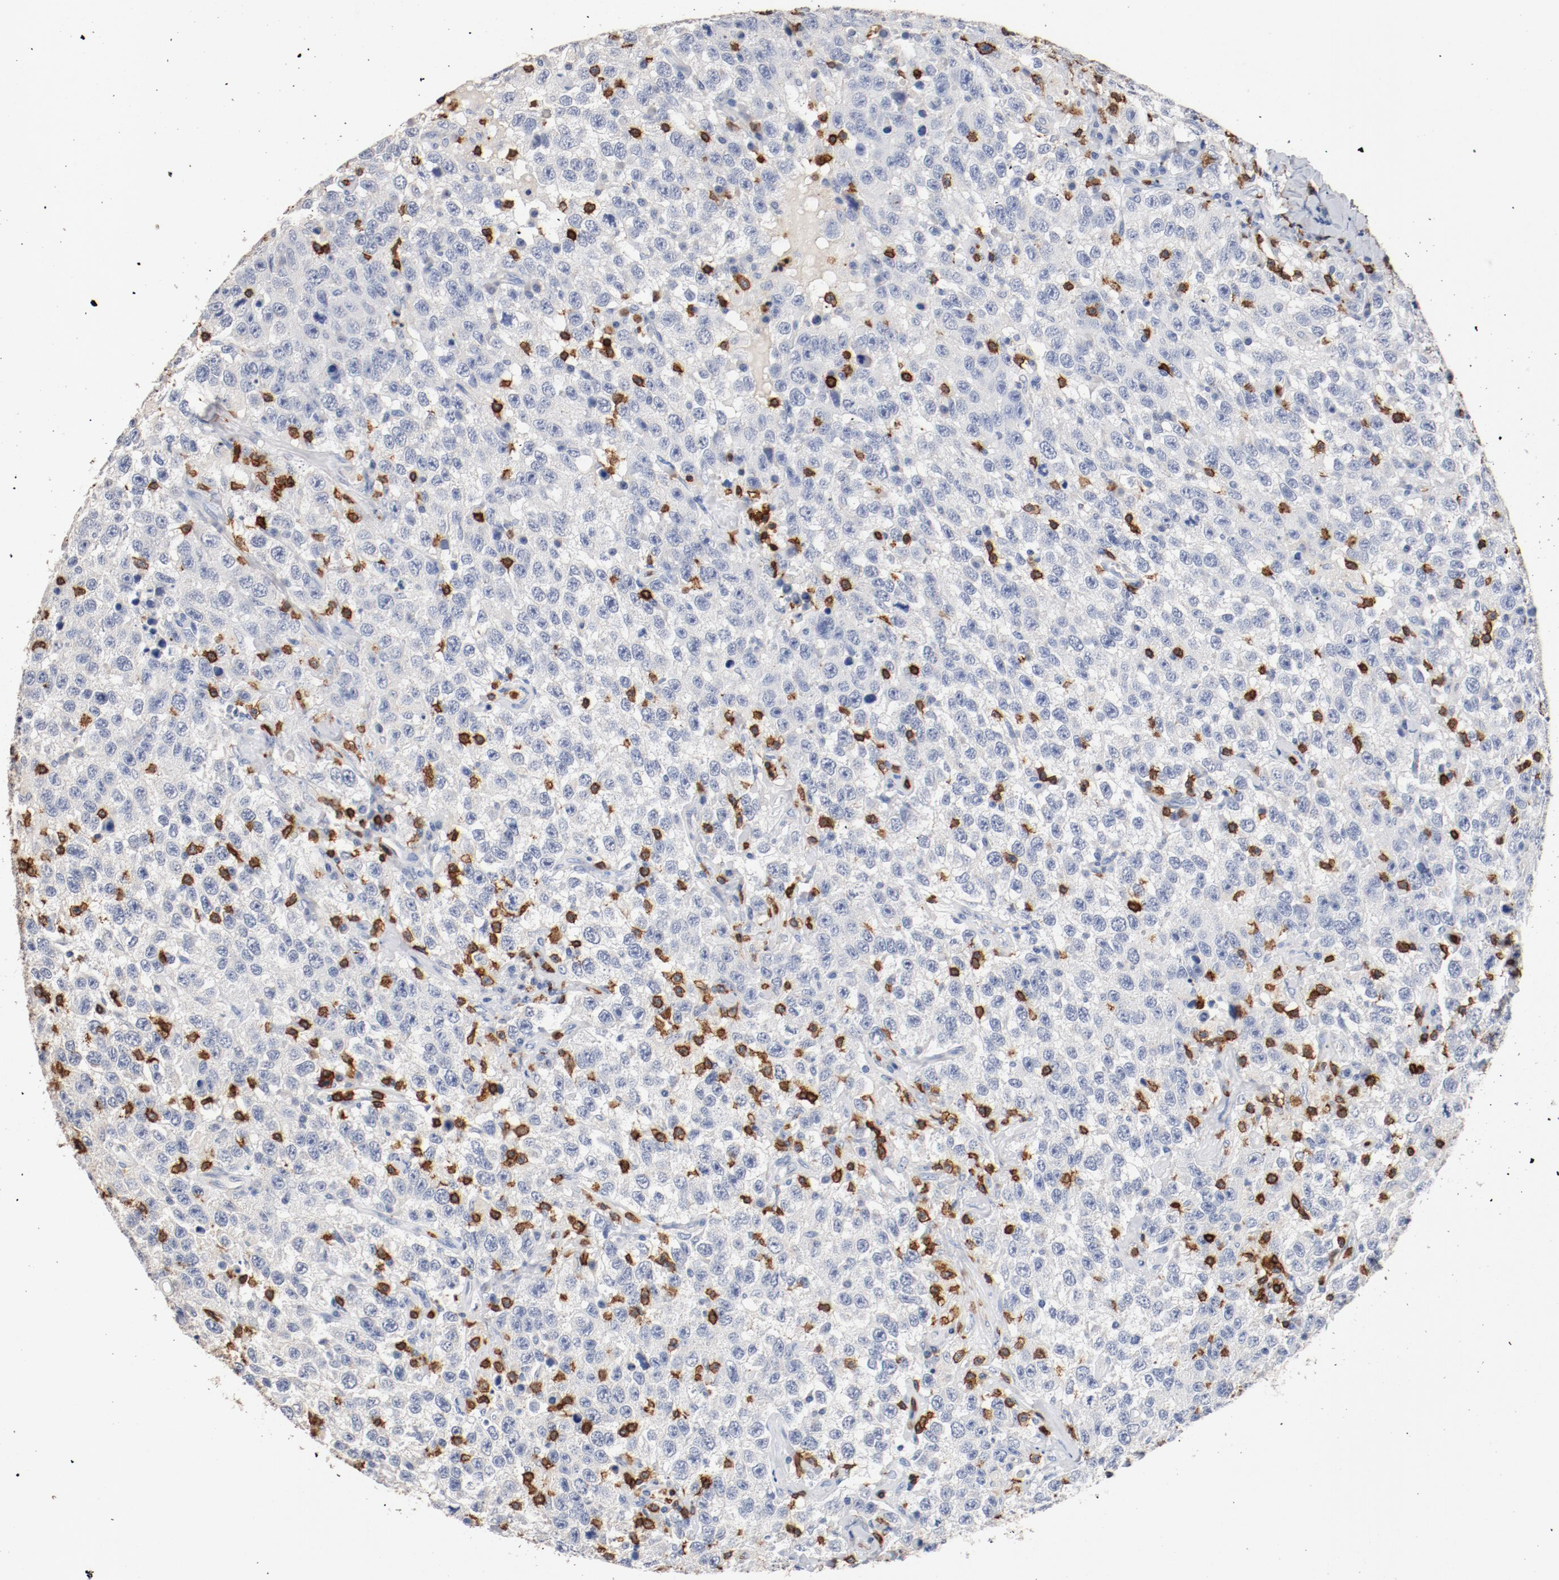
{"staining": {"intensity": "negative", "quantity": "none", "location": "none"}, "tissue": "testis cancer", "cell_type": "Tumor cells", "image_type": "cancer", "snomed": [{"axis": "morphology", "description": "Seminoma, NOS"}, {"axis": "topography", "description": "Testis"}], "caption": "Immunohistochemical staining of human testis cancer demonstrates no significant expression in tumor cells.", "gene": "CD247", "patient": {"sex": "male", "age": 41}}